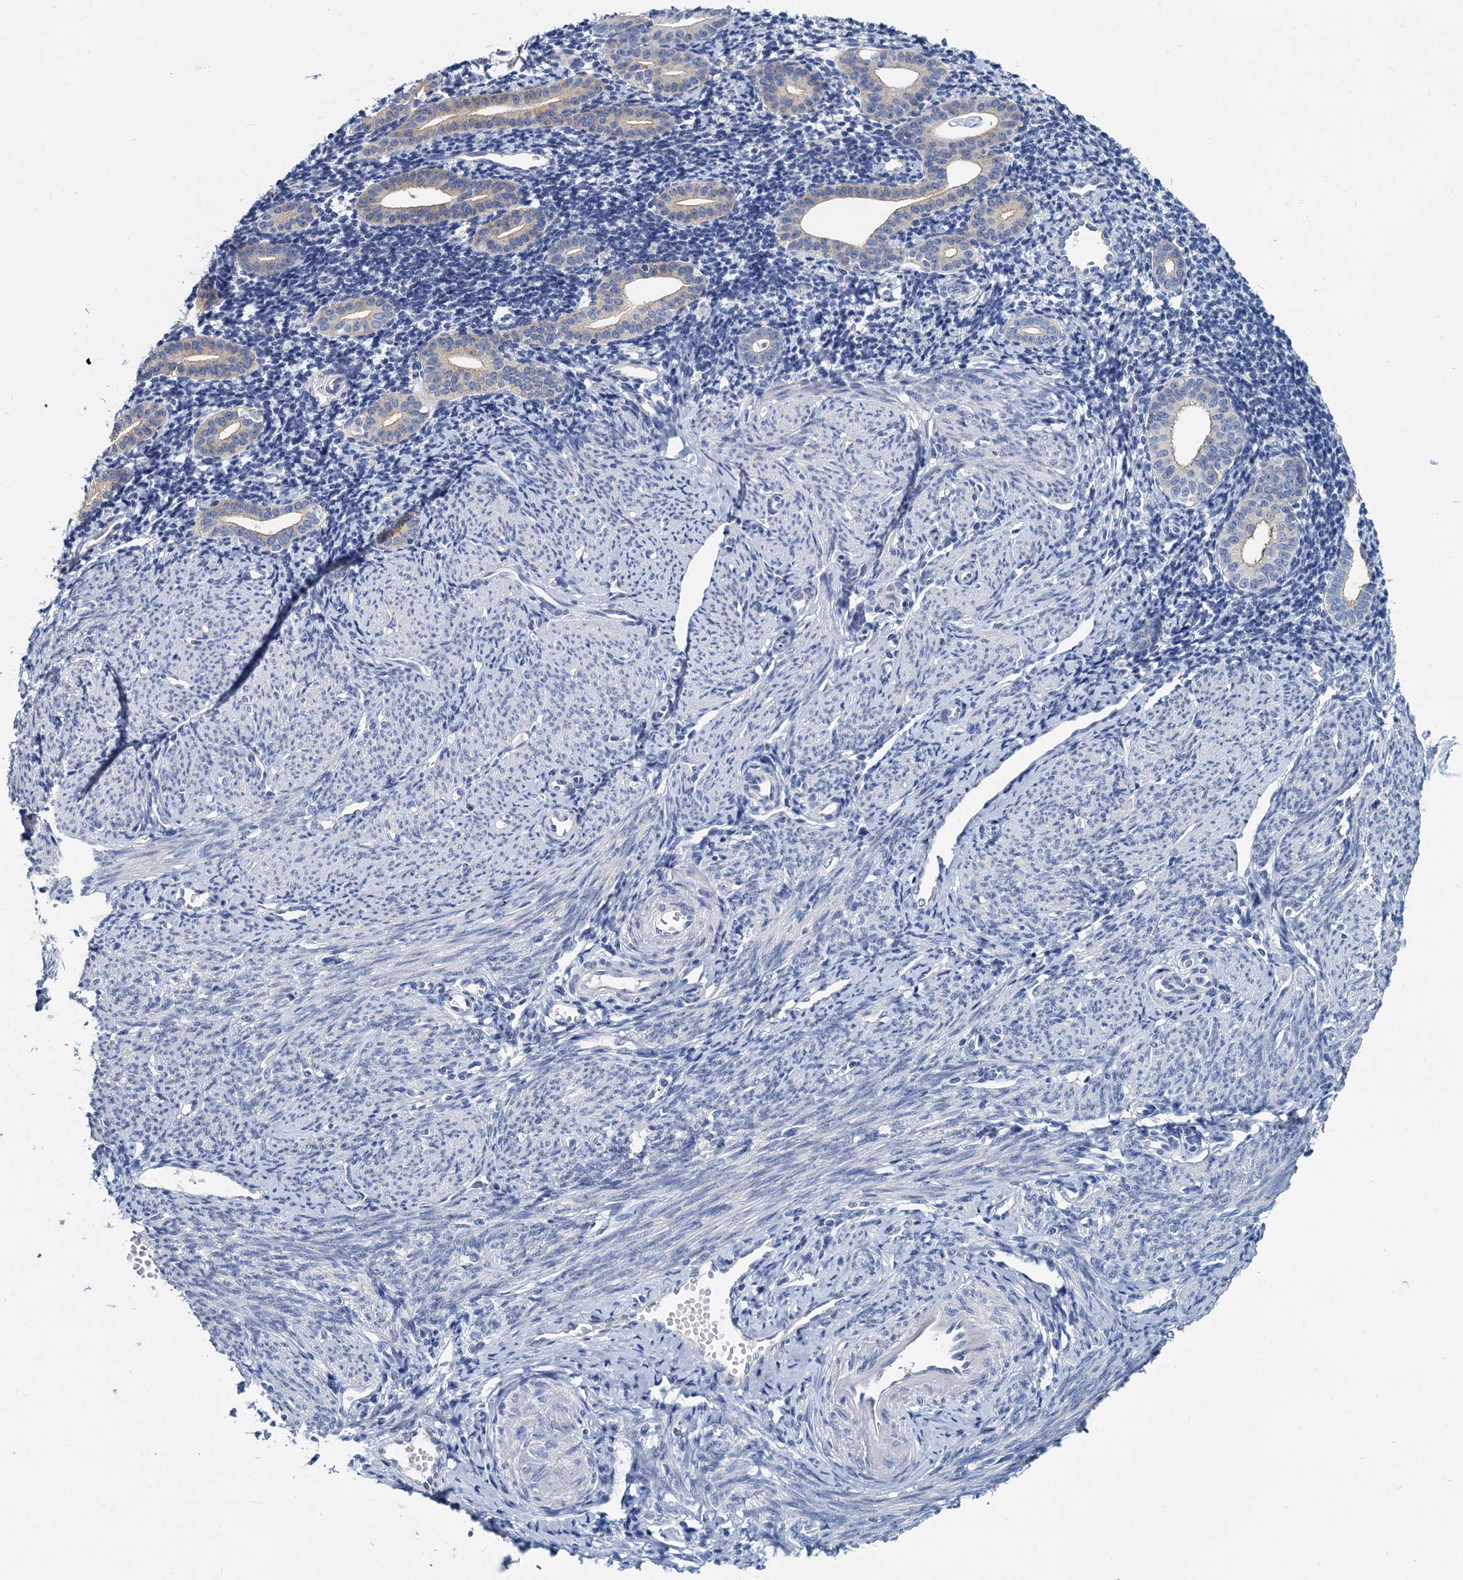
{"staining": {"intensity": "negative", "quantity": "none", "location": "none"}, "tissue": "endometrium", "cell_type": "Cells in endometrial stroma", "image_type": "normal", "snomed": [{"axis": "morphology", "description": "Normal tissue, NOS"}, {"axis": "topography", "description": "Endometrium"}], "caption": "Cells in endometrial stroma show no significant staining in normal endometrium.", "gene": "ACSM3", "patient": {"sex": "female", "age": 56}}